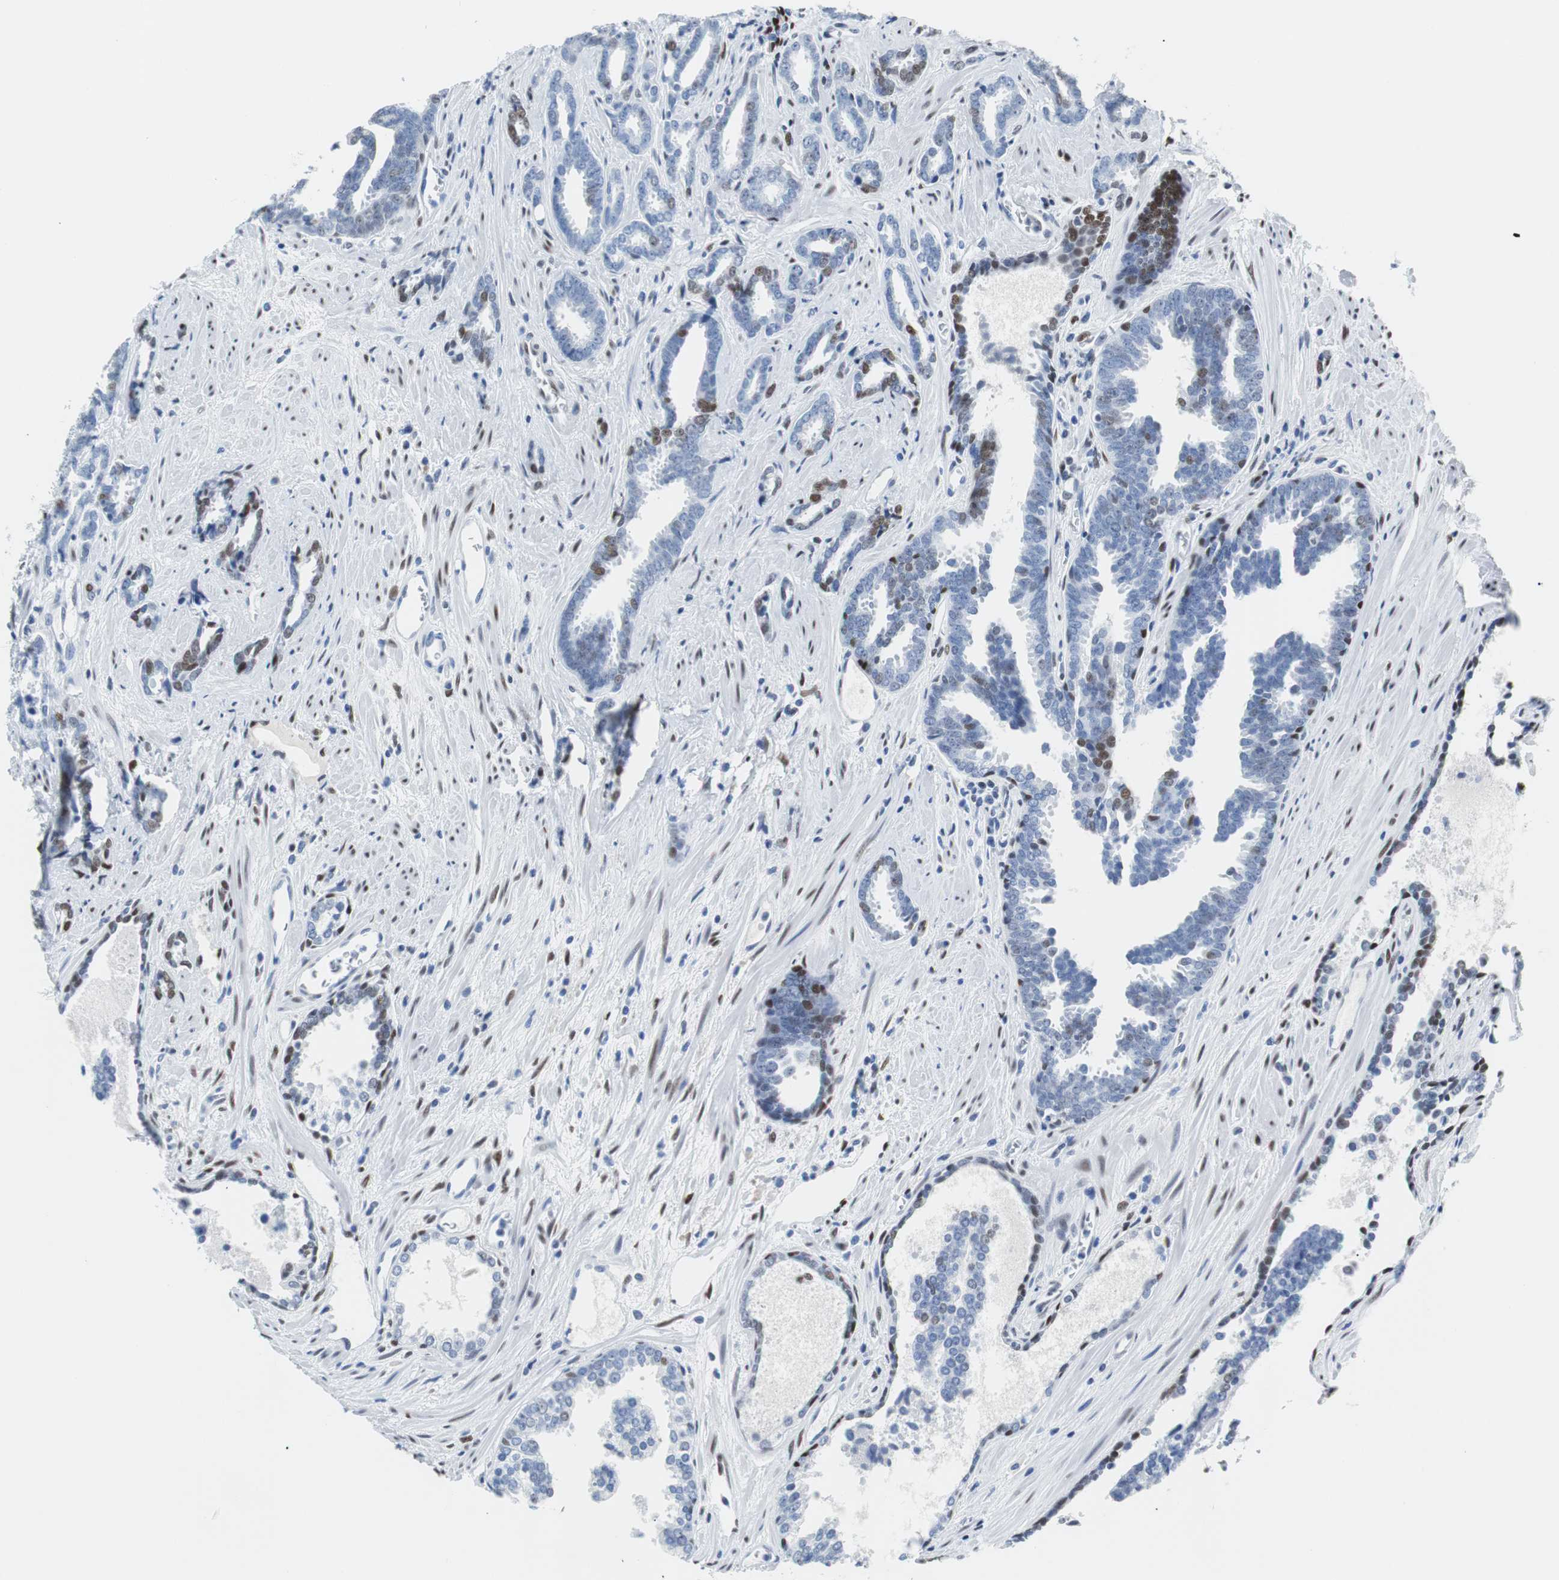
{"staining": {"intensity": "moderate", "quantity": "<25%", "location": "nuclear"}, "tissue": "prostate cancer", "cell_type": "Tumor cells", "image_type": "cancer", "snomed": [{"axis": "morphology", "description": "Adenocarcinoma, High grade"}, {"axis": "topography", "description": "Prostate"}], "caption": "High-power microscopy captured an IHC histopathology image of adenocarcinoma (high-grade) (prostate), revealing moderate nuclear positivity in approximately <25% of tumor cells.", "gene": "JUN", "patient": {"sex": "male", "age": 67}}